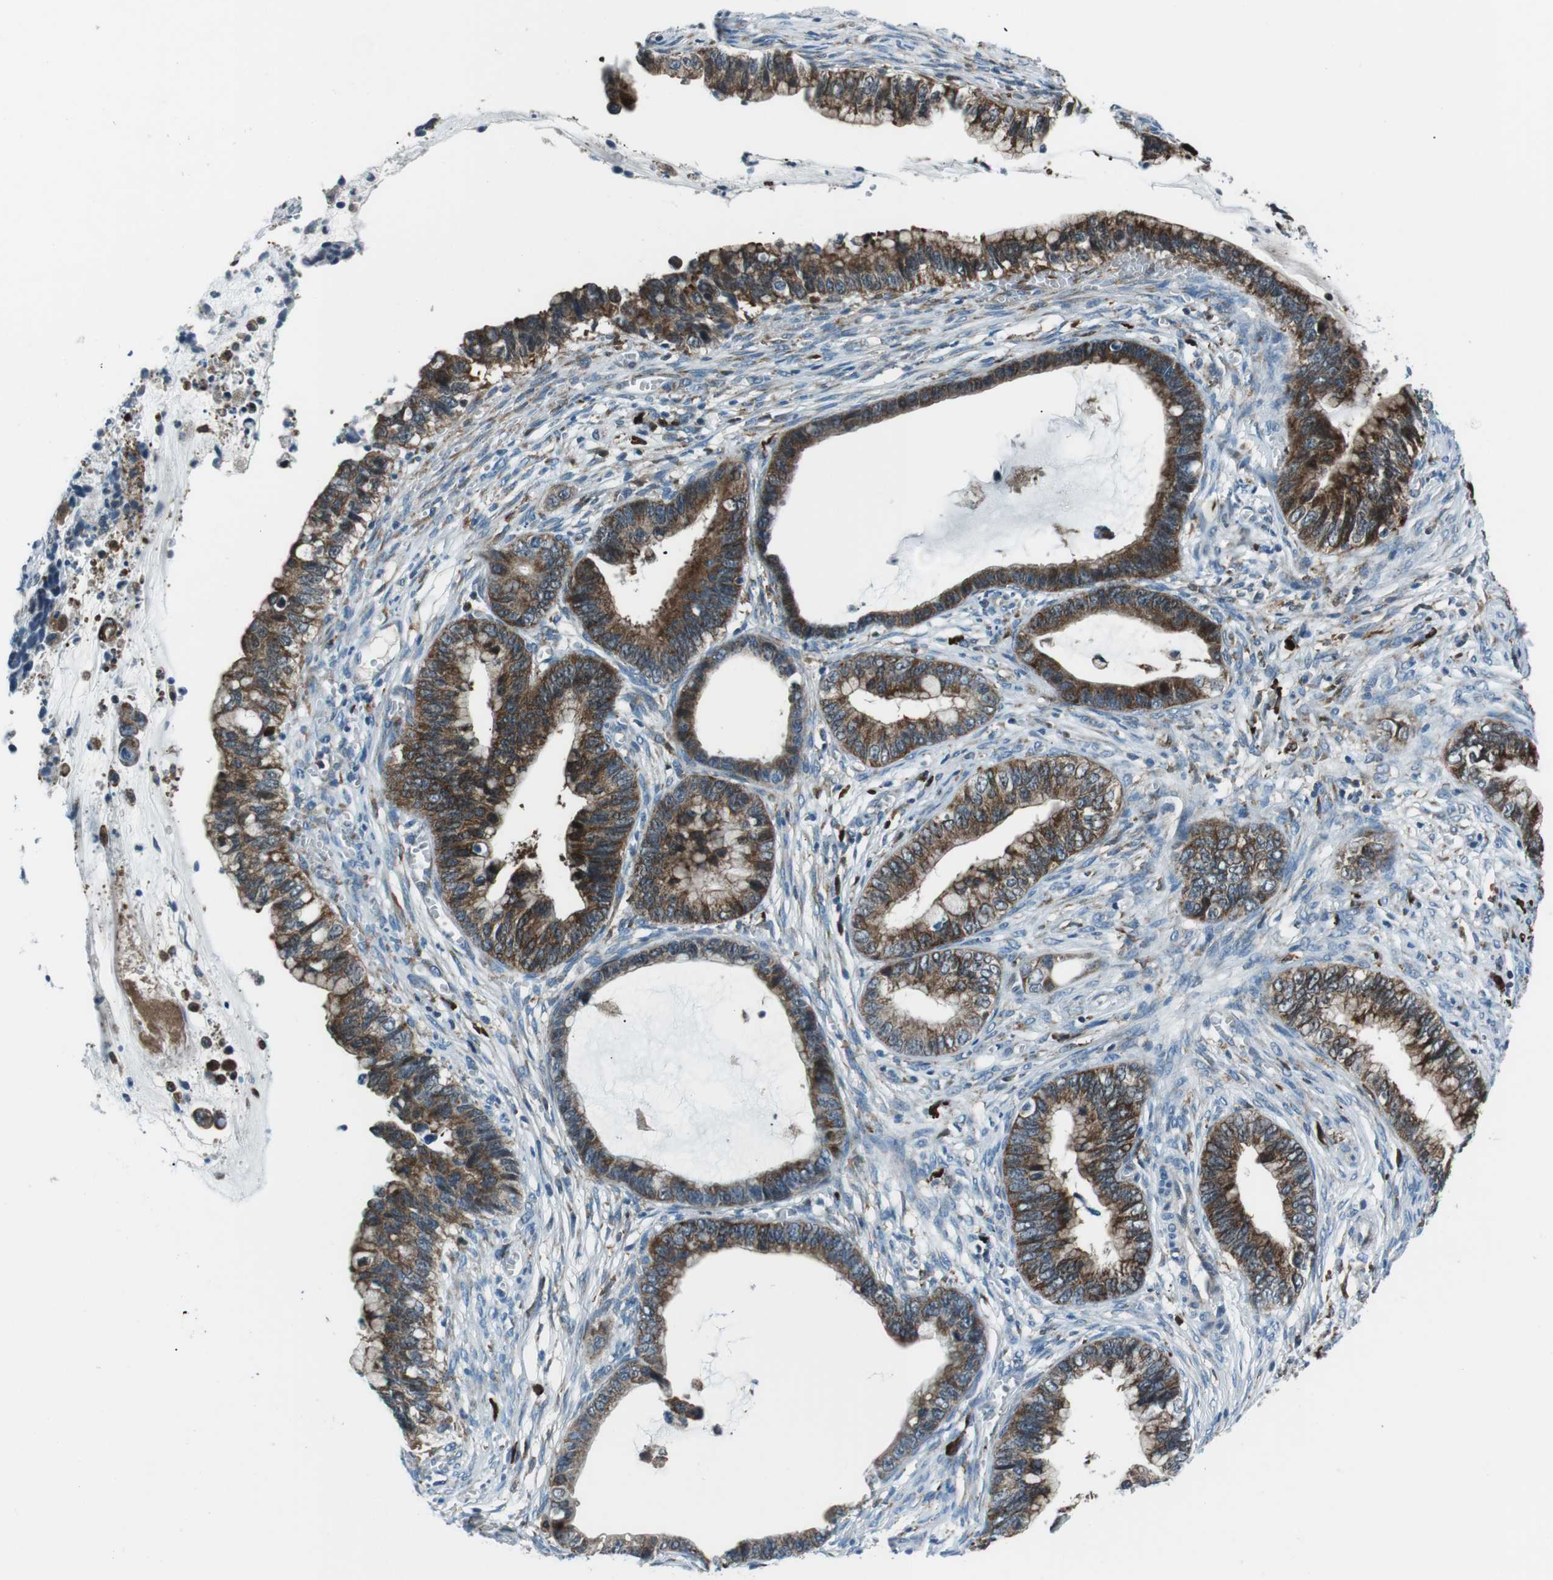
{"staining": {"intensity": "strong", "quantity": ">75%", "location": "cytoplasmic/membranous"}, "tissue": "cervical cancer", "cell_type": "Tumor cells", "image_type": "cancer", "snomed": [{"axis": "morphology", "description": "Adenocarcinoma, NOS"}, {"axis": "topography", "description": "Cervix"}], "caption": "Human adenocarcinoma (cervical) stained for a protein (brown) demonstrates strong cytoplasmic/membranous positive expression in about >75% of tumor cells.", "gene": "BLNK", "patient": {"sex": "female", "age": 44}}